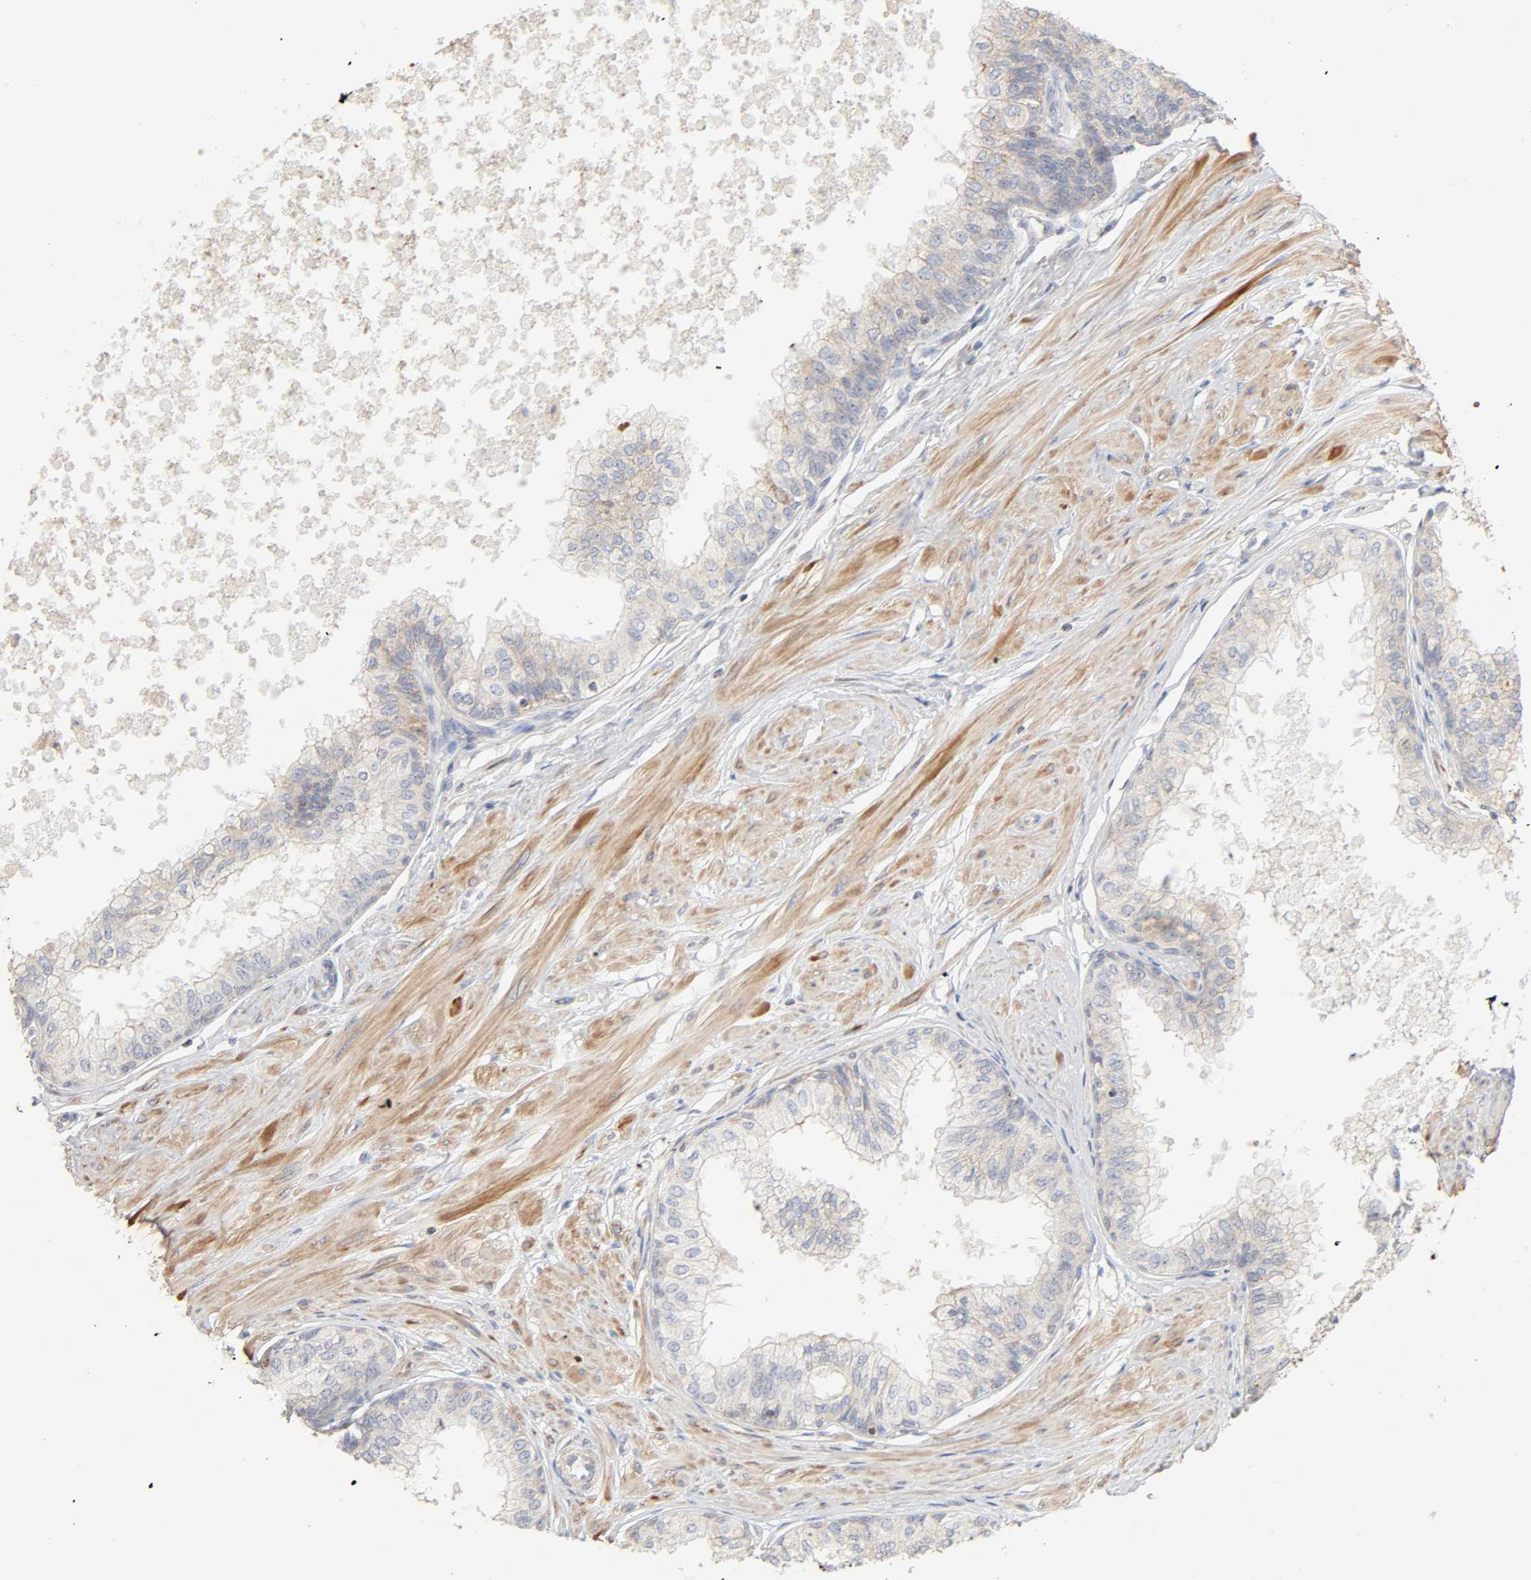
{"staining": {"intensity": "moderate", "quantity": ">75%", "location": "cytoplasmic/membranous"}, "tissue": "prostate", "cell_type": "Glandular cells", "image_type": "normal", "snomed": [{"axis": "morphology", "description": "Normal tissue, NOS"}, {"axis": "topography", "description": "Prostate"}, {"axis": "topography", "description": "Seminal veicle"}], "caption": "Immunohistochemical staining of normal human prostate exhibits >75% levels of moderate cytoplasmic/membranous protein expression in approximately >75% of glandular cells. The staining was performed using DAB to visualize the protein expression in brown, while the nuclei were stained in blue with hematoxylin (Magnification: 20x).", "gene": "SYT16", "patient": {"sex": "male", "age": 60}}